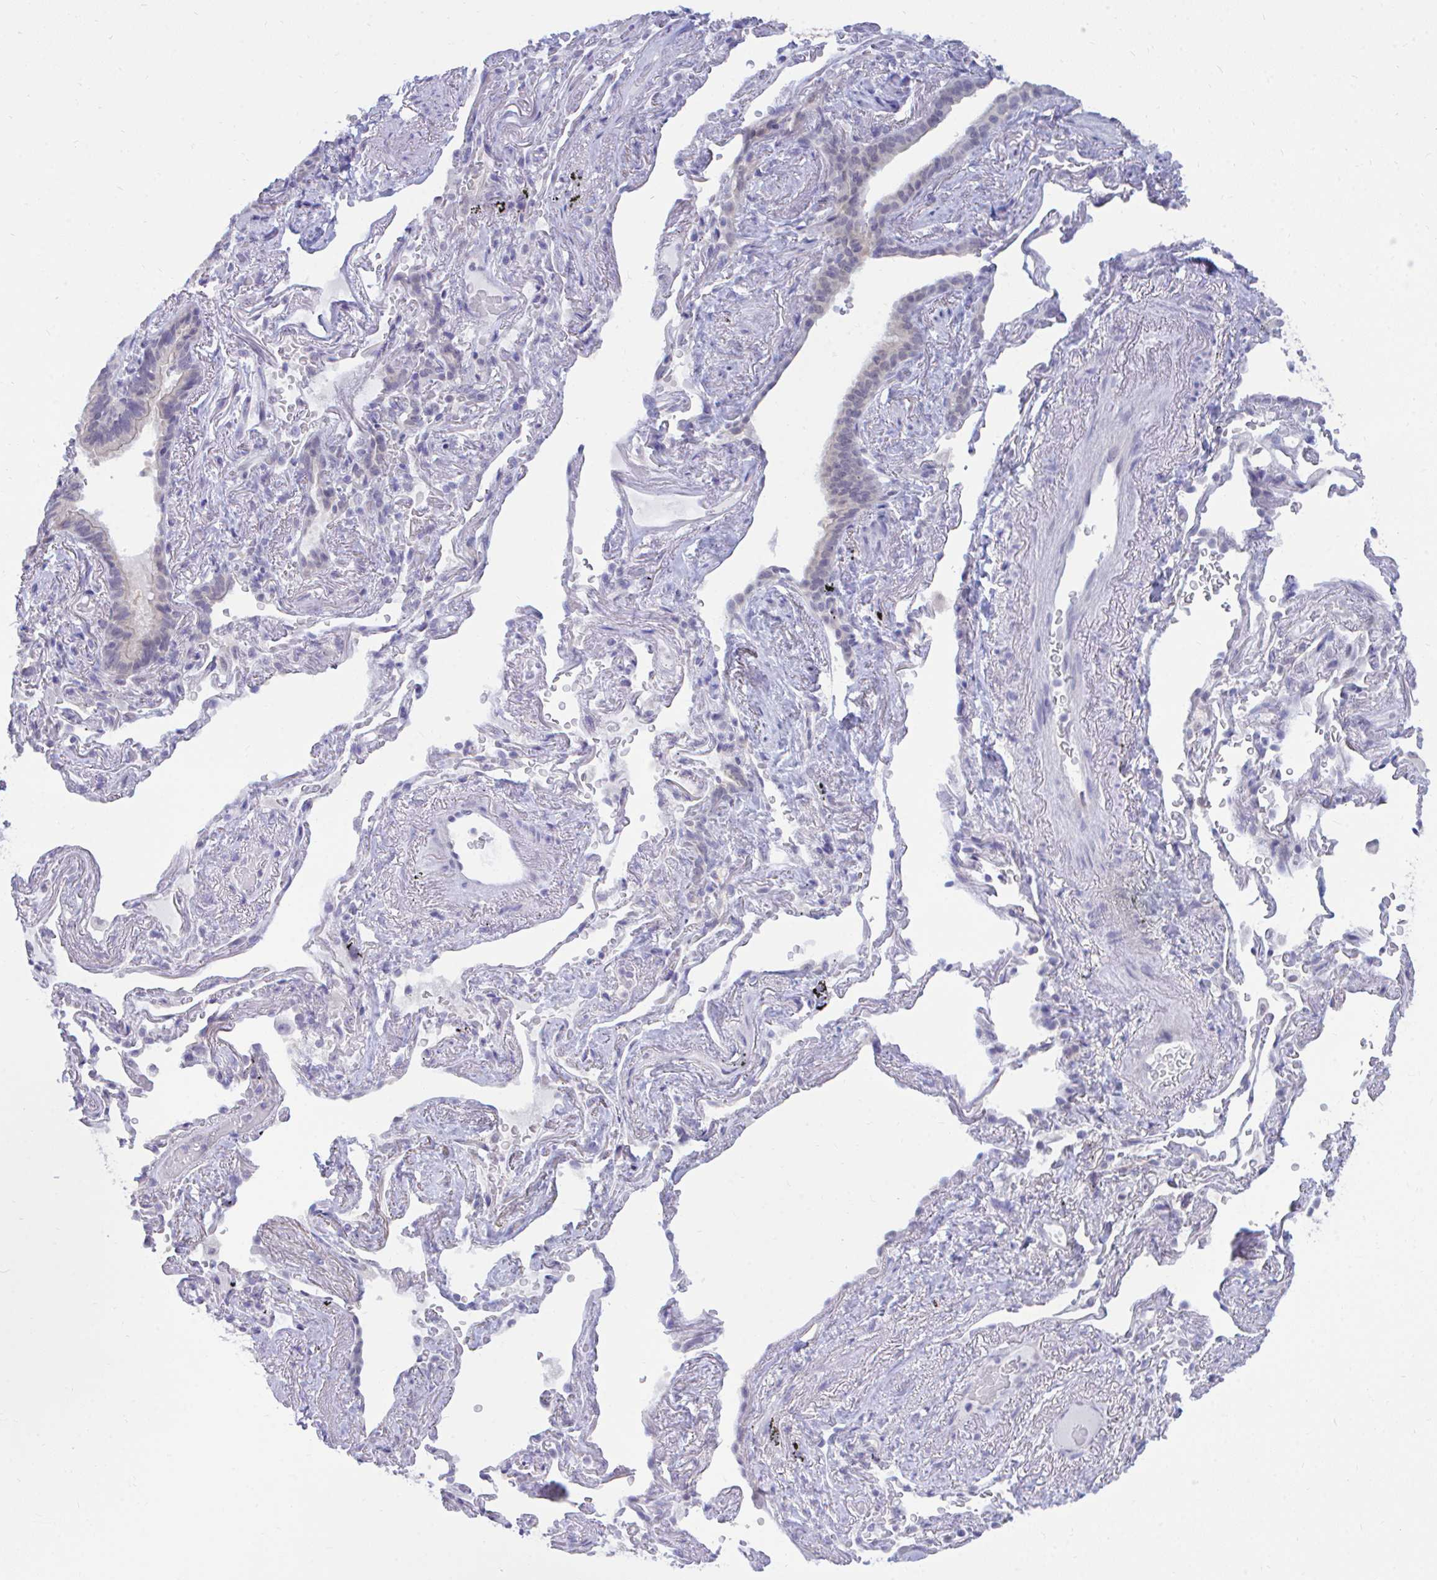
{"staining": {"intensity": "weak", "quantity": "<25%", "location": "nuclear"}, "tissue": "bronchus", "cell_type": "Respiratory epithelial cells", "image_type": "normal", "snomed": [{"axis": "morphology", "description": "Normal tissue, NOS"}, {"axis": "topography", "description": "Bronchus"}], "caption": "IHC micrograph of normal bronchus: bronchus stained with DAB (3,3'-diaminobenzidine) reveals no significant protein positivity in respiratory epithelial cells. The staining was performed using DAB to visualize the protein expression in brown, while the nuclei were stained in blue with hematoxylin (Magnification: 20x).", "gene": "CSE1L", "patient": {"sex": "male", "age": 70}}